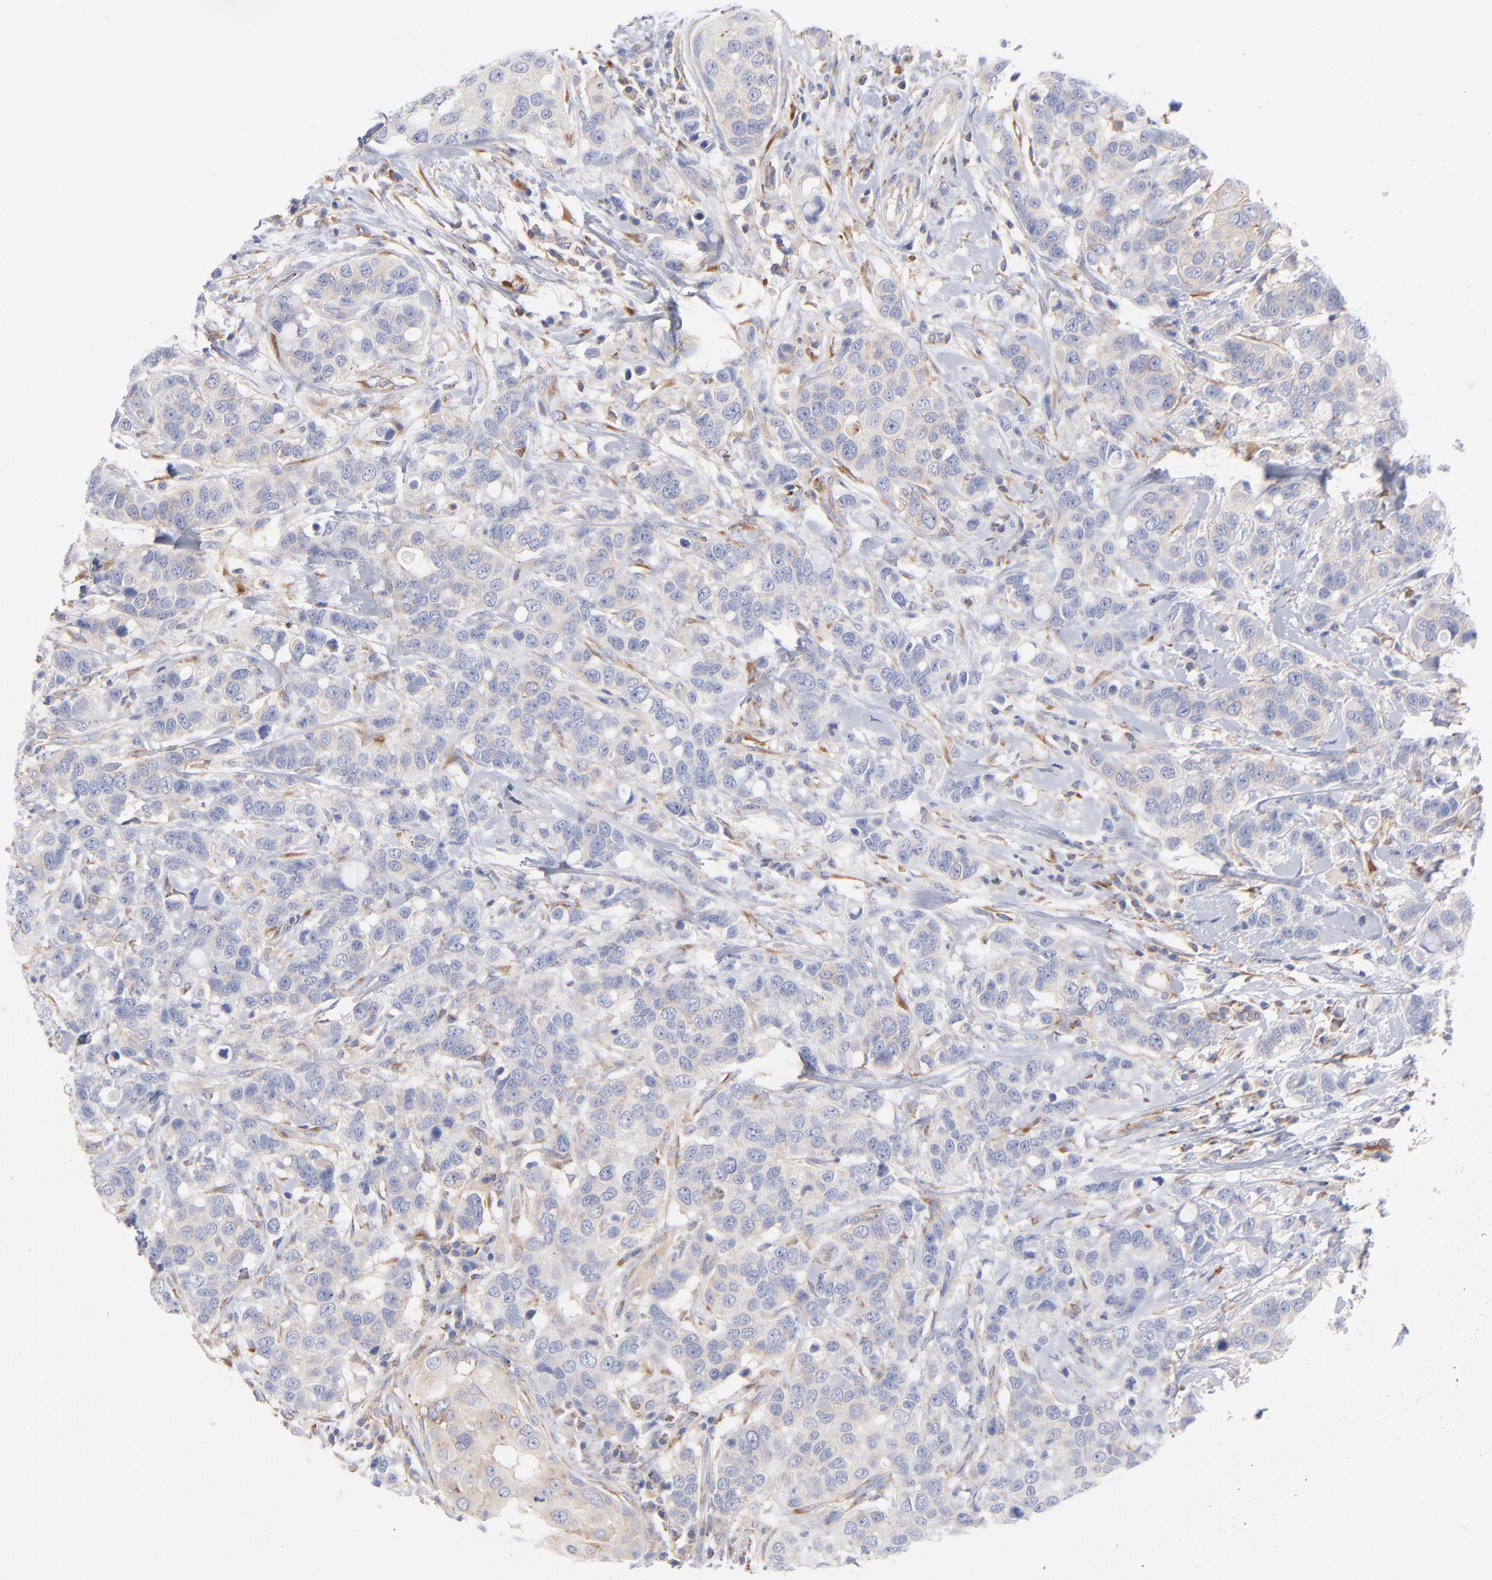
{"staining": {"intensity": "negative", "quantity": "none", "location": "none"}, "tissue": "breast cancer", "cell_type": "Tumor cells", "image_type": "cancer", "snomed": [{"axis": "morphology", "description": "Duct carcinoma"}, {"axis": "topography", "description": "Breast"}], "caption": "DAB immunohistochemical staining of human invasive ductal carcinoma (breast) displays no significant expression in tumor cells.", "gene": "SEPTIN6", "patient": {"sex": "female", "age": 27}}